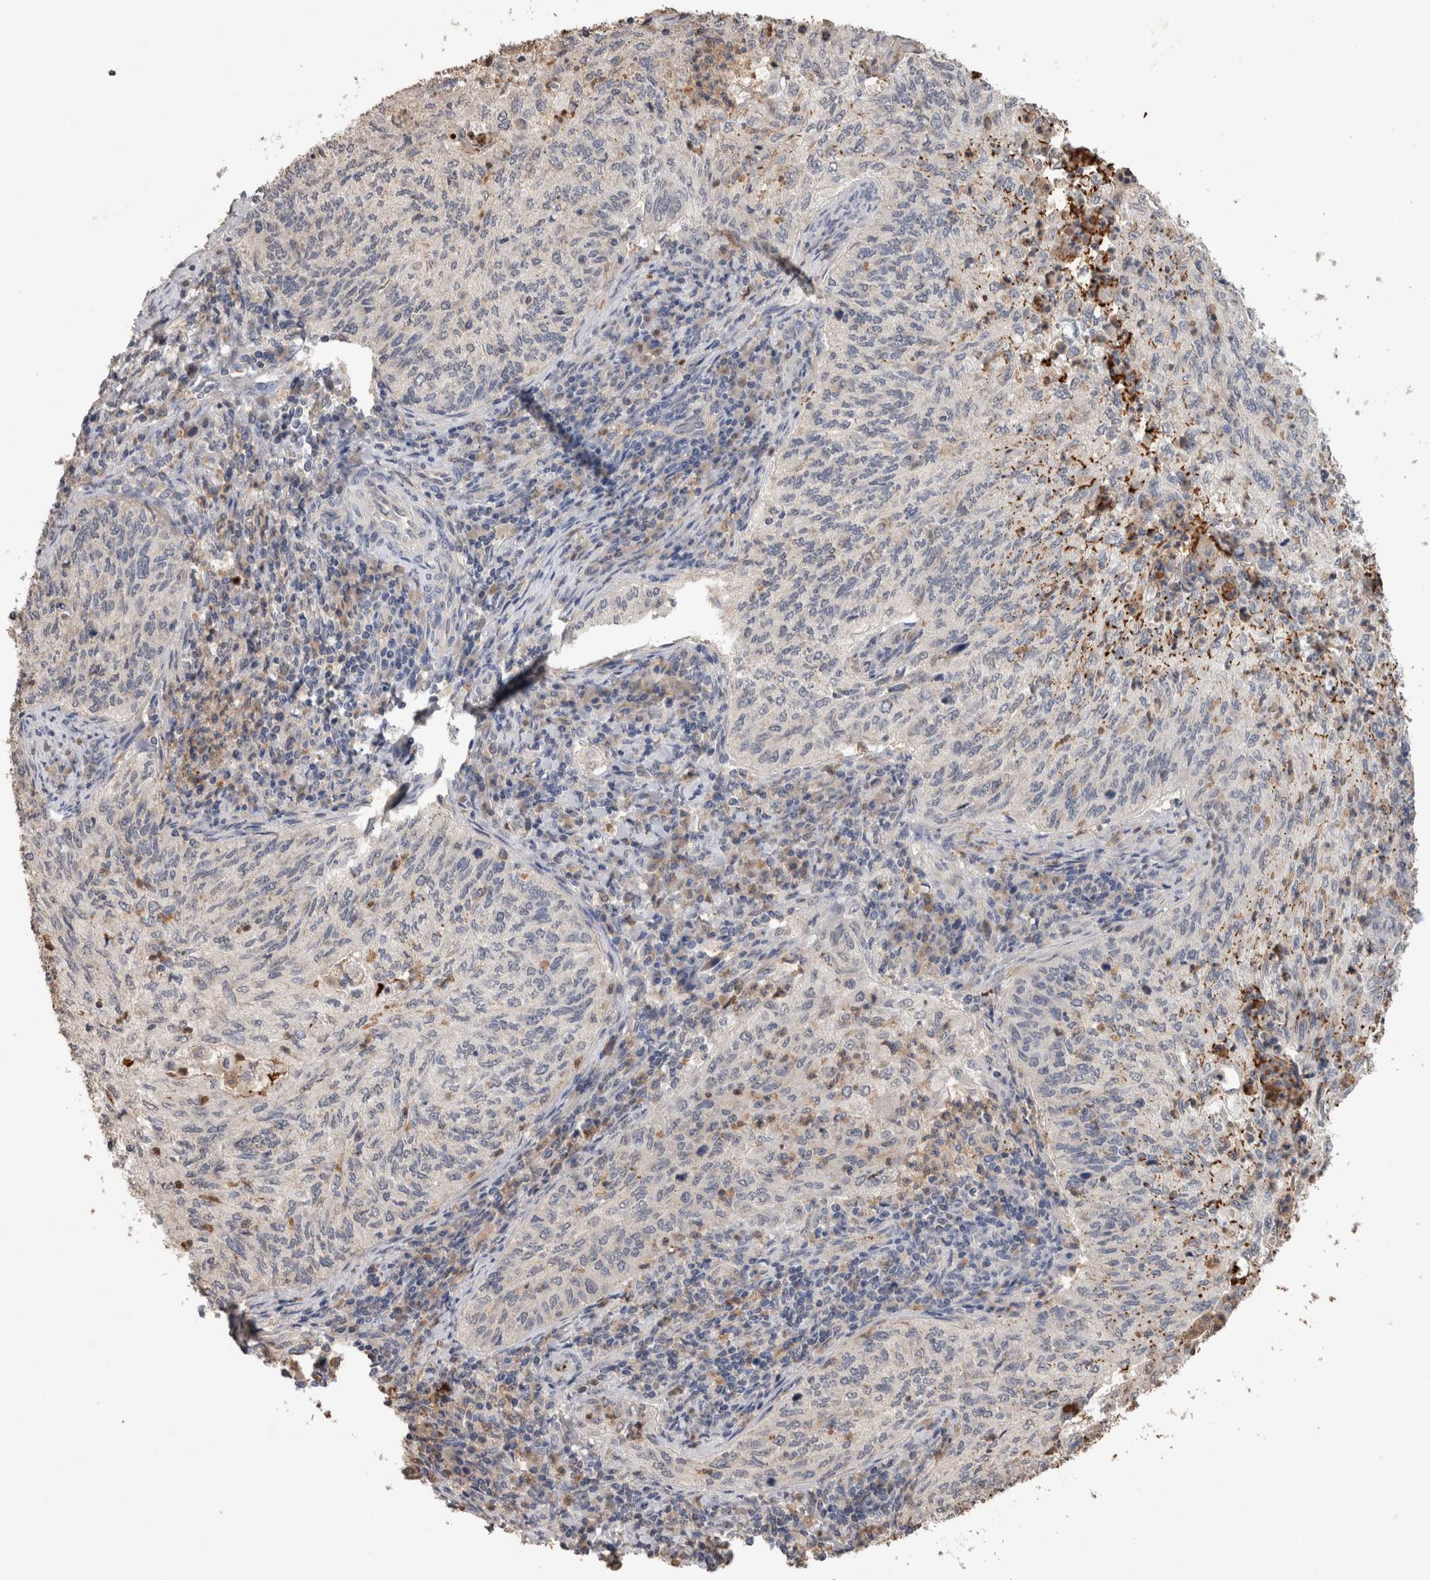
{"staining": {"intensity": "negative", "quantity": "none", "location": "none"}, "tissue": "cervical cancer", "cell_type": "Tumor cells", "image_type": "cancer", "snomed": [{"axis": "morphology", "description": "Squamous cell carcinoma, NOS"}, {"axis": "topography", "description": "Cervix"}], "caption": "DAB immunohistochemical staining of cervical squamous cell carcinoma demonstrates no significant staining in tumor cells.", "gene": "FABP7", "patient": {"sex": "female", "age": 30}}